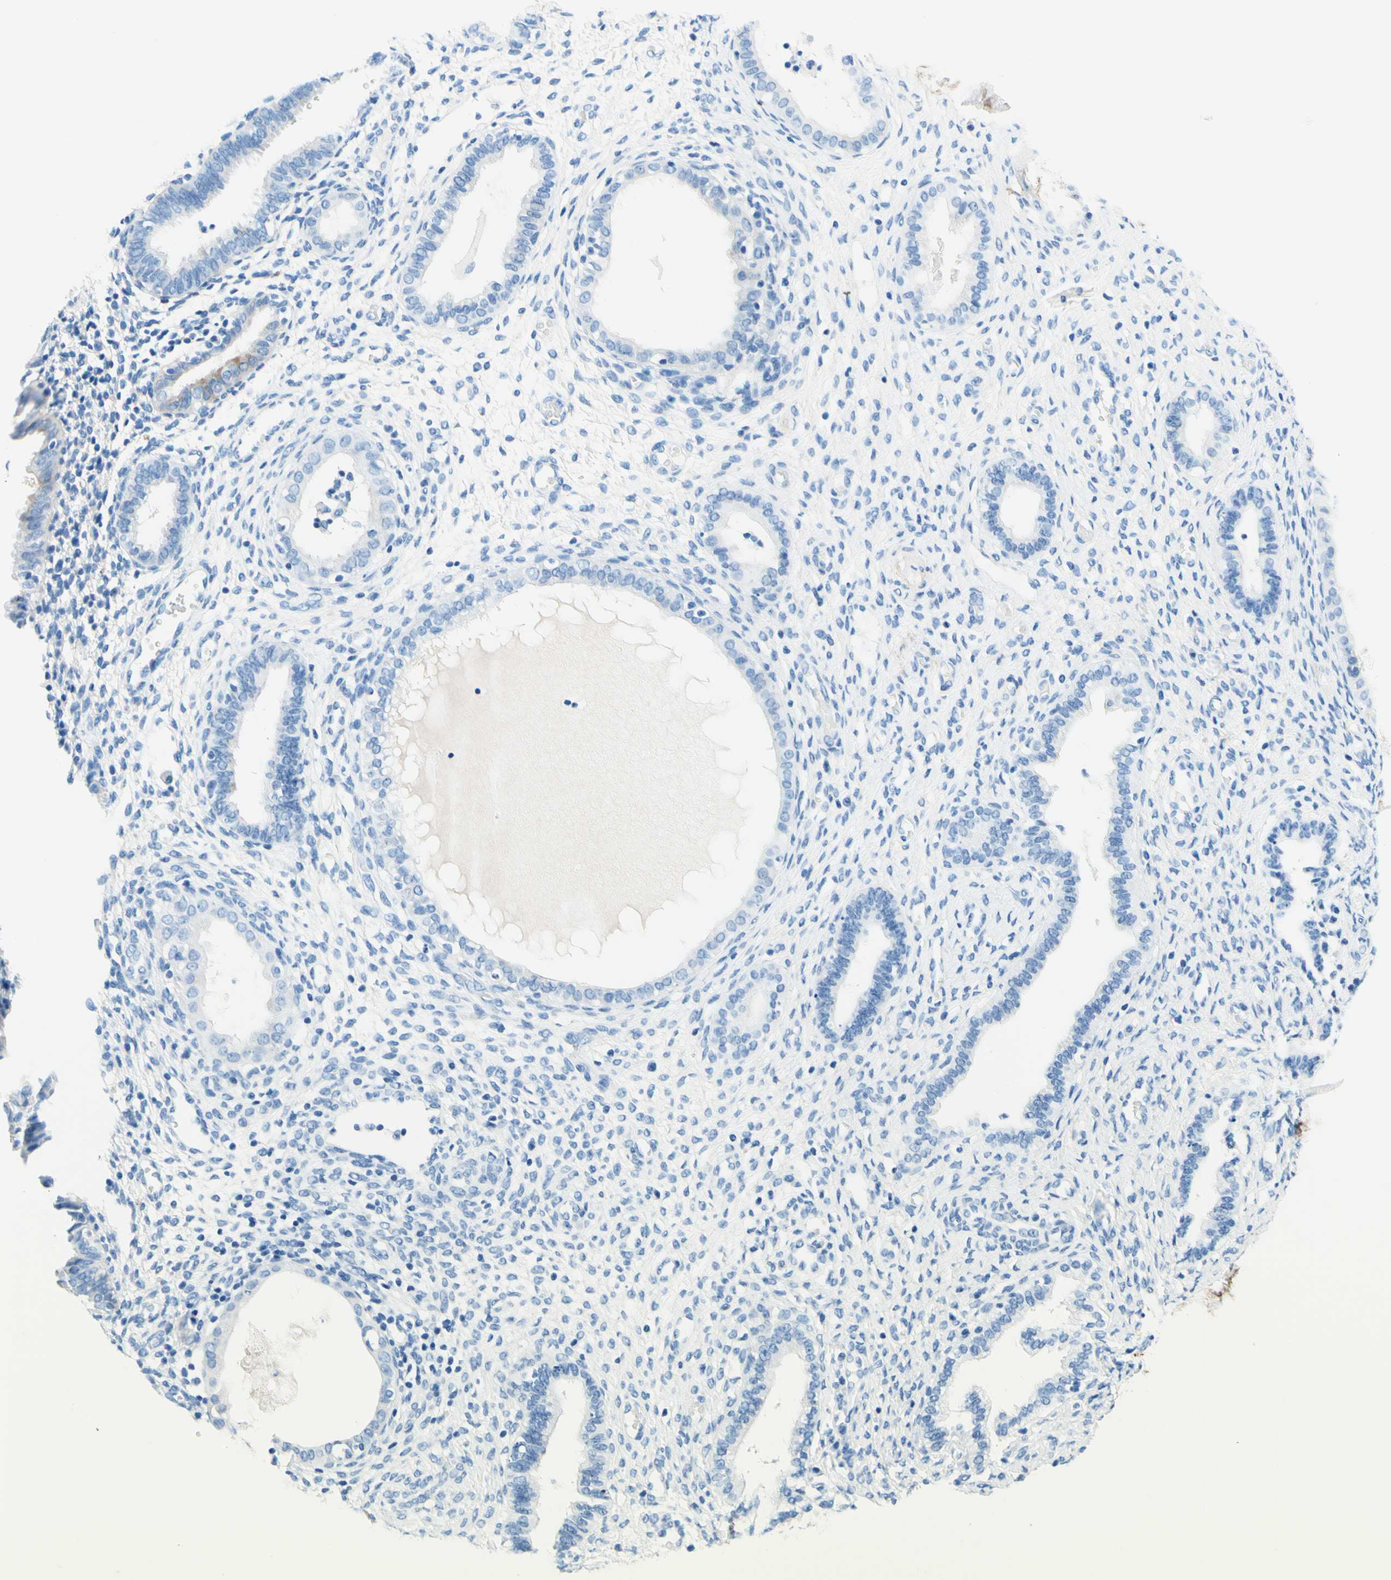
{"staining": {"intensity": "moderate", "quantity": "25%-75%", "location": "cytoplasmic/membranous"}, "tissue": "endometrium", "cell_type": "Cells in endometrial stroma", "image_type": "normal", "snomed": [{"axis": "morphology", "description": "Normal tissue, NOS"}, {"axis": "topography", "description": "Endometrium"}], "caption": "The micrograph shows a brown stain indicating the presence of a protein in the cytoplasmic/membranous of cells in endometrial stroma in endometrium. (DAB (3,3'-diaminobenzidine) IHC, brown staining for protein, blue staining for nuclei).", "gene": "MFAP5", "patient": {"sex": "female", "age": 61}}